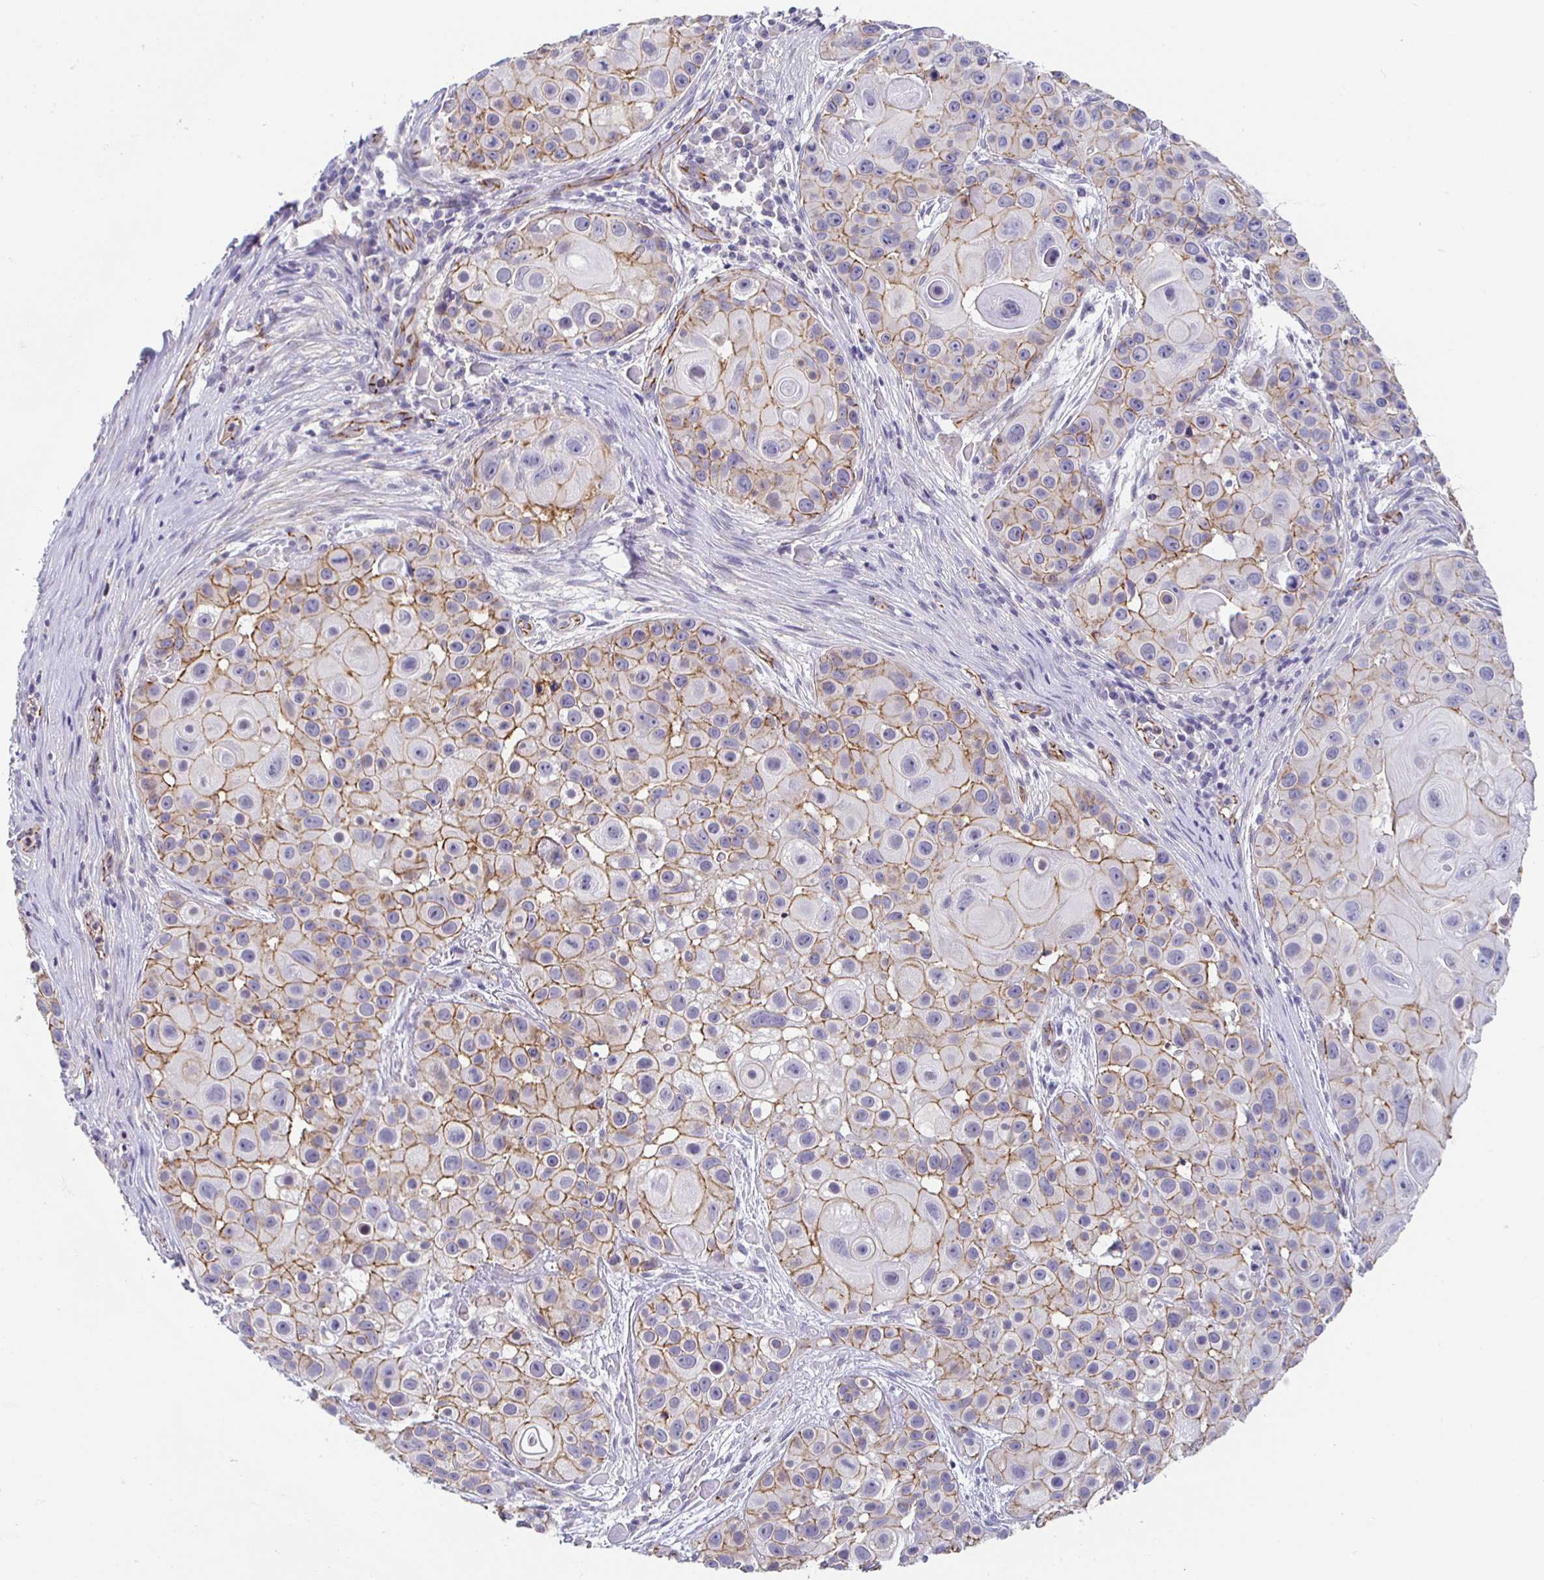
{"staining": {"intensity": "moderate", "quantity": "25%-75%", "location": "cytoplasmic/membranous"}, "tissue": "skin cancer", "cell_type": "Tumor cells", "image_type": "cancer", "snomed": [{"axis": "morphology", "description": "Squamous cell carcinoma, NOS"}, {"axis": "topography", "description": "Skin"}], "caption": "Squamous cell carcinoma (skin) stained with DAB (3,3'-diaminobenzidine) immunohistochemistry exhibits medium levels of moderate cytoplasmic/membranous staining in approximately 25%-75% of tumor cells.", "gene": "PIWIL3", "patient": {"sex": "male", "age": 92}}